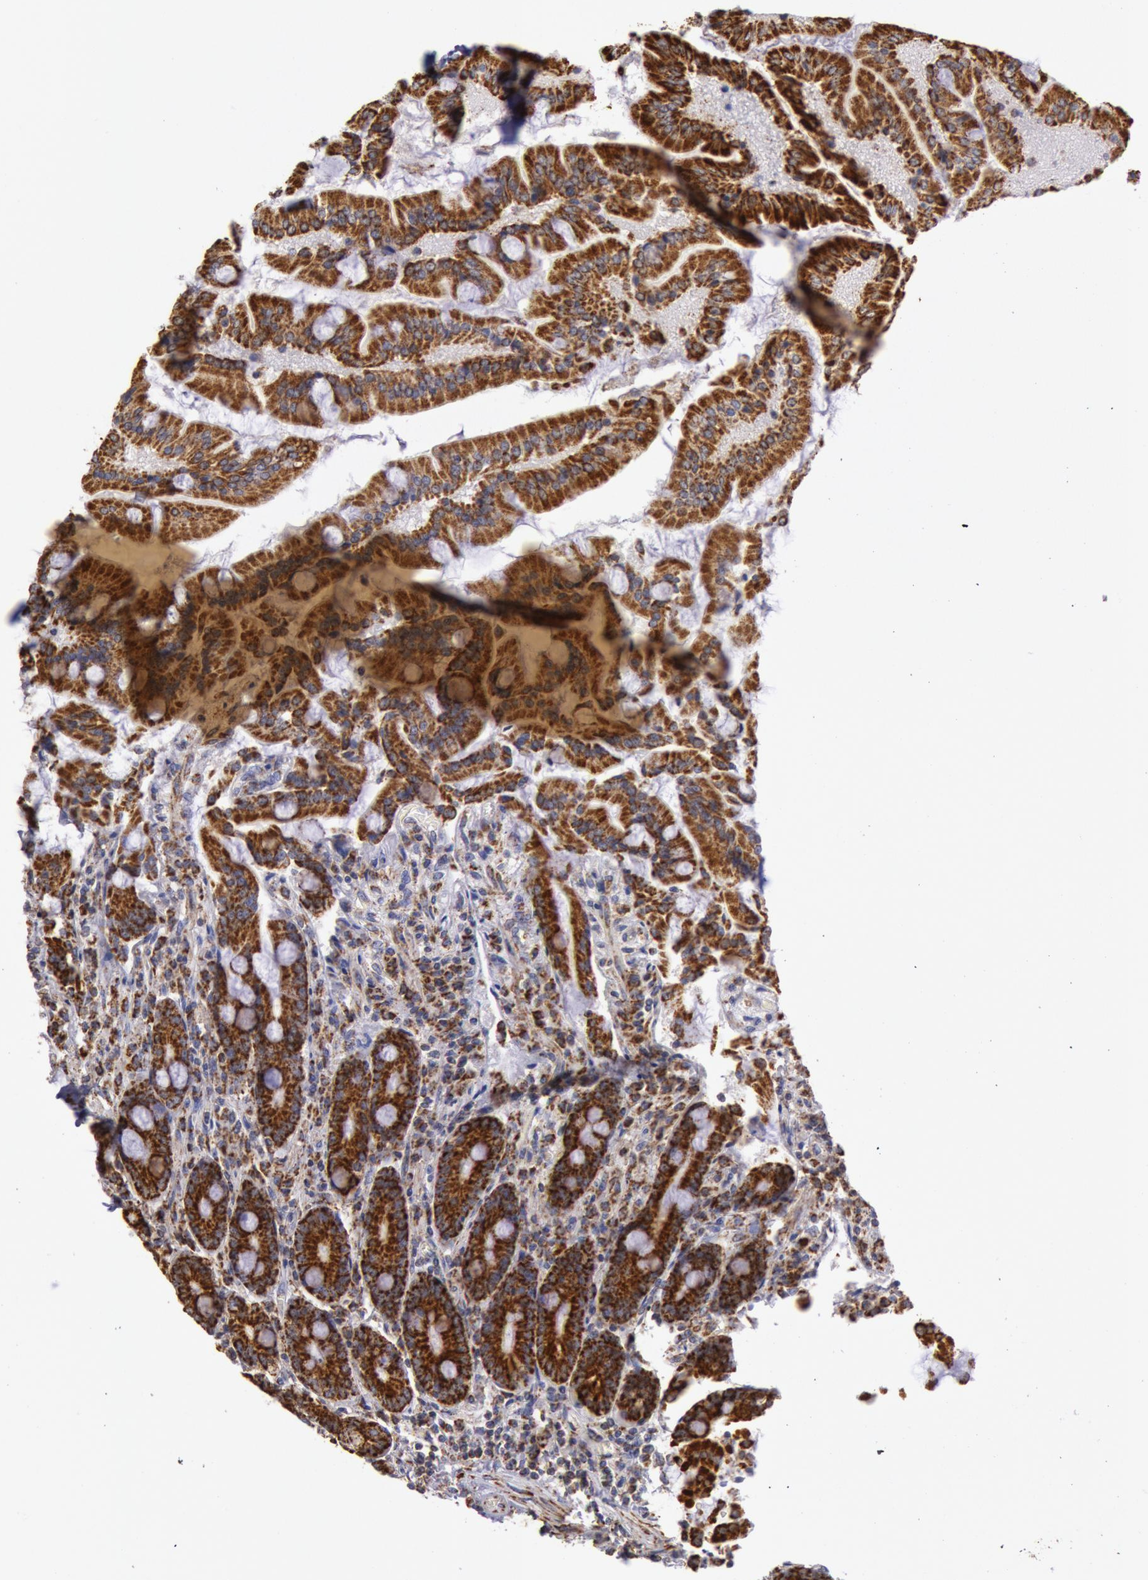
{"staining": {"intensity": "strong", "quantity": ">75%", "location": "cytoplasmic/membranous"}, "tissue": "duodenum", "cell_type": "Glandular cells", "image_type": "normal", "snomed": [{"axis": "morphology", "description": "Normal tissue, NOS"}, {"axis": "topography", "description": "Duodenum"}], "caption": "This is an image of immunohistochemistry staining of normal duodenum, which shows strong staining in the cytoplasmic/membranous of glandular cells.", "gene": "CYC1", "patient": {"sex": "female", "age": 64}}